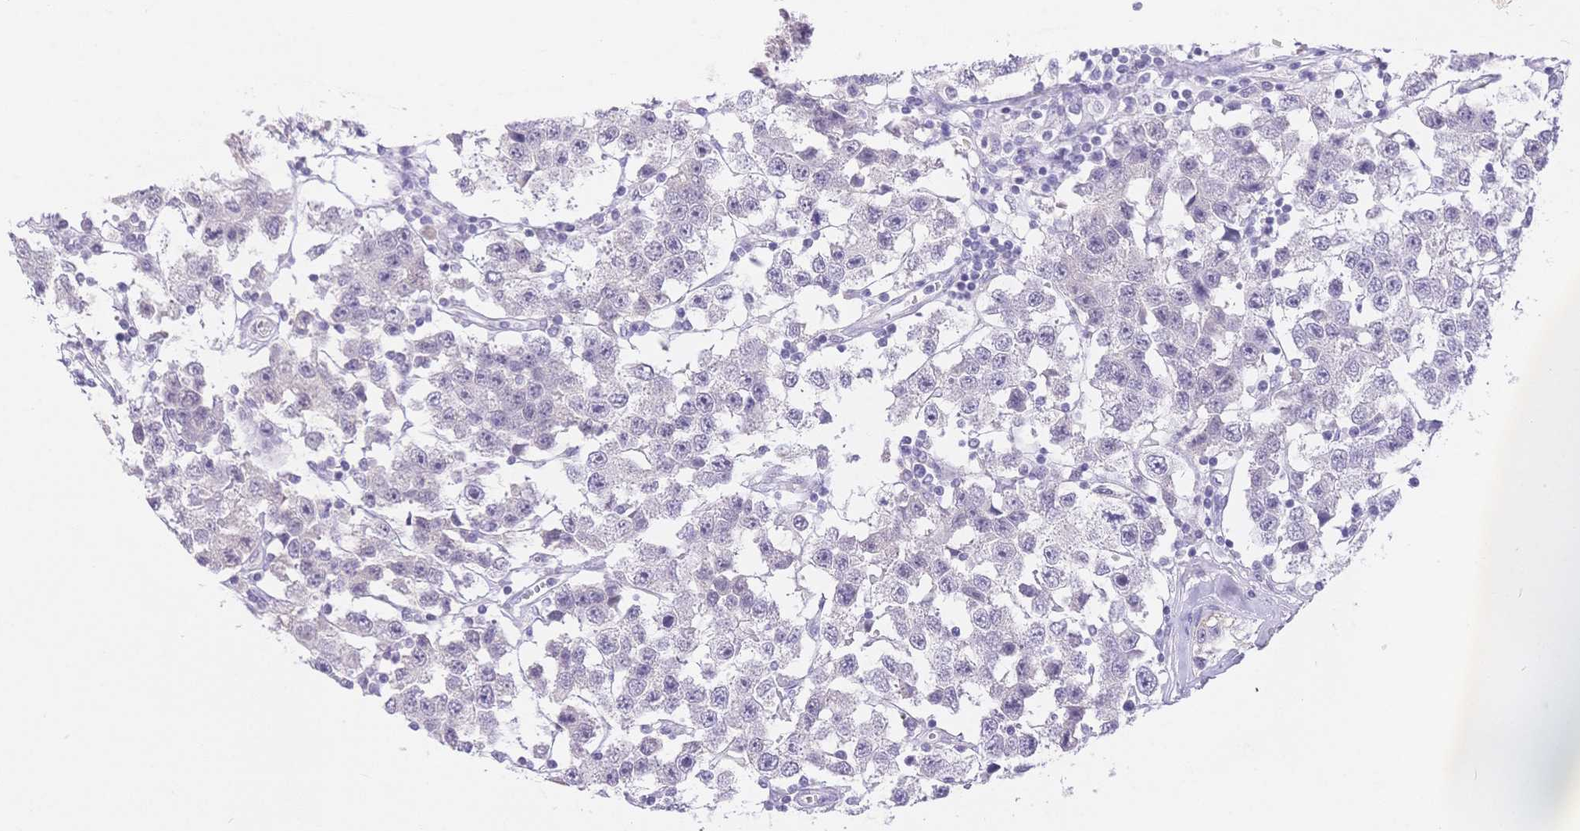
{"staining": {"intensity": "negative", "quantity": "none", "location": "none"}, "tissue": "testis cancer", "cell_type": "Tumor cells", "image_type": "cancer", "snomed": [{"axis": "morphology", "description": "Seminoma, NOS"}, {"axis": "topography", "description": "Testis"}], "caption": "There is no significant positivity in tumor cells of testis cancer.", "gene": "MYOM1", "patient": {"sex": "male", "age": 34}}